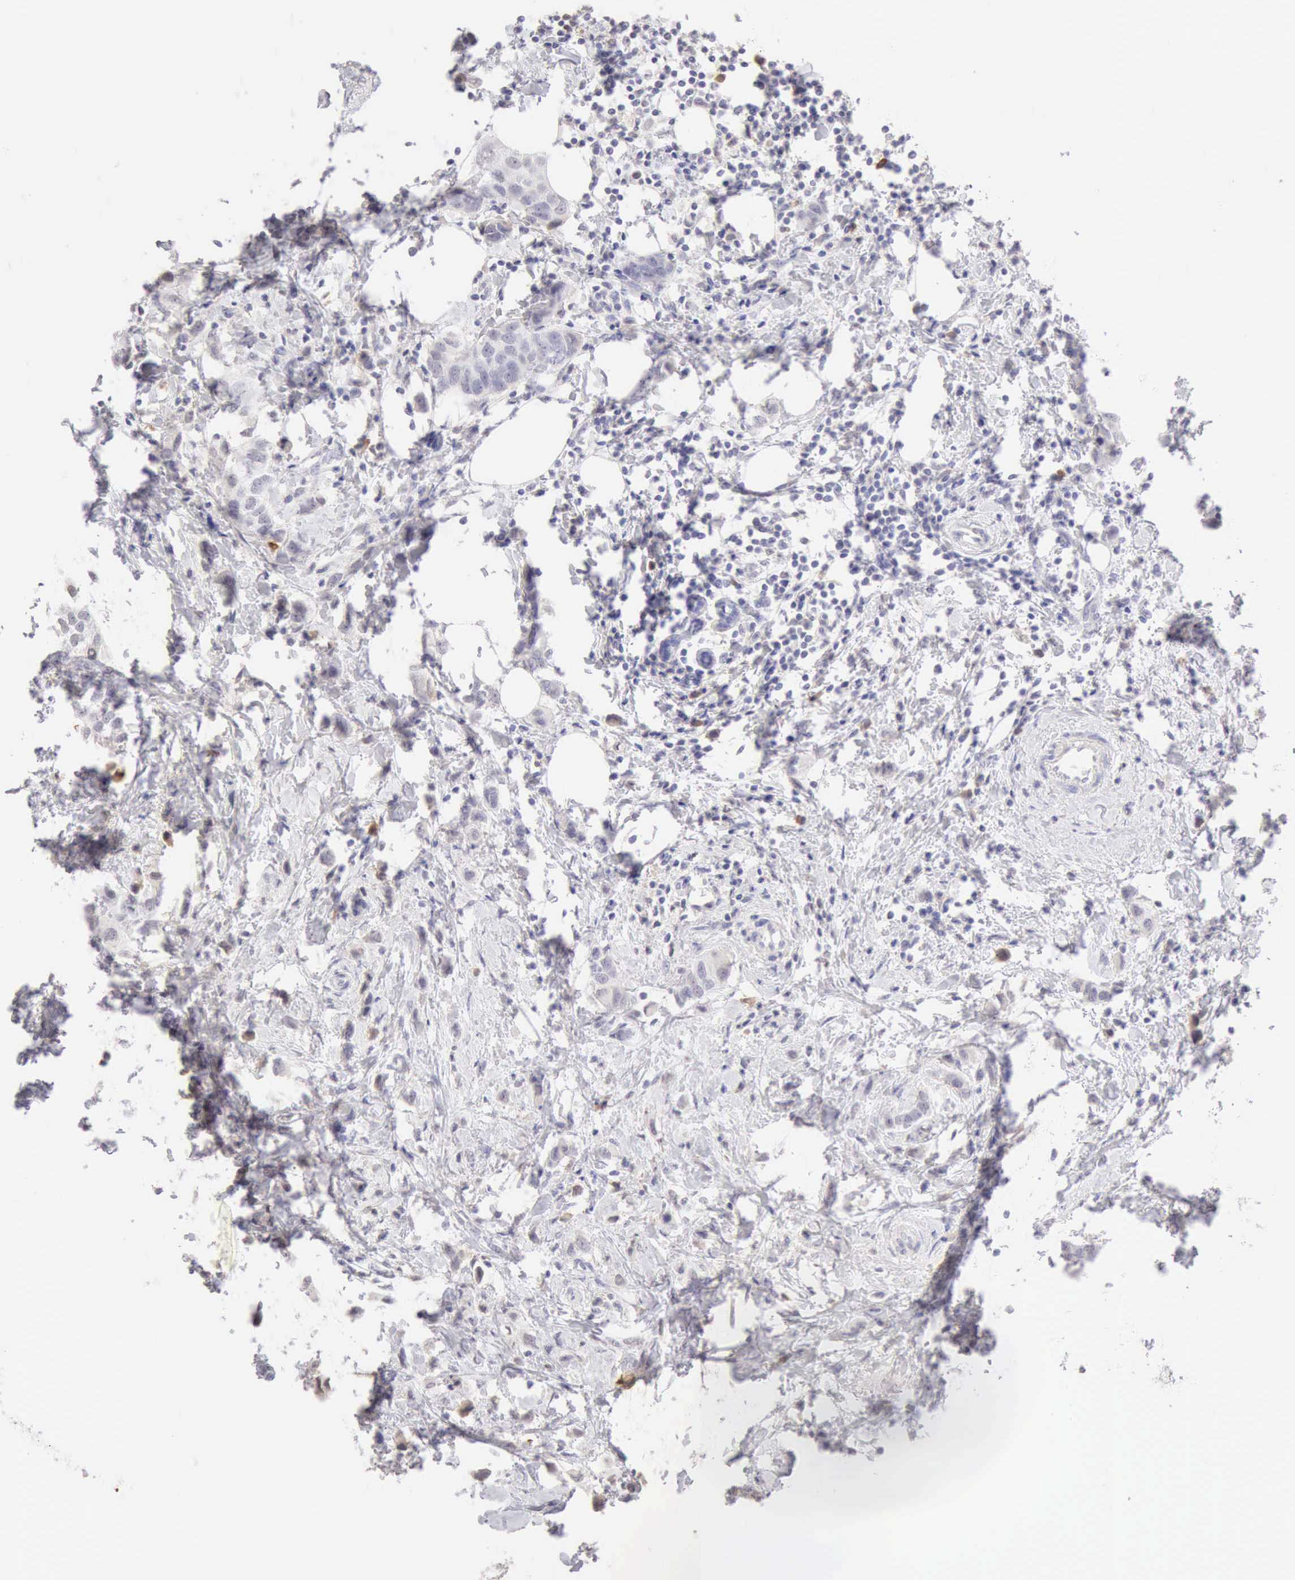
{"staining": {"intensity": "negative", "quantity": "none", "location": "none"}, "tissue": "breast cancer", "cell_type": "Tumor cells", "image_type": "cancer", "snomed": [{"axis": "morphology", "description": "Normal tissue, NOS"}, {"axis": "morphology", "description": "Duct carcinoma"}, {"axis": "topography", "description": "Breast"}], "caption": "DAB immunohistochemical staining of breast cancer shows no significant expression in tumor cells.", "gene": "RNASE1", "patient": {"sex": "female", "age": 50}}